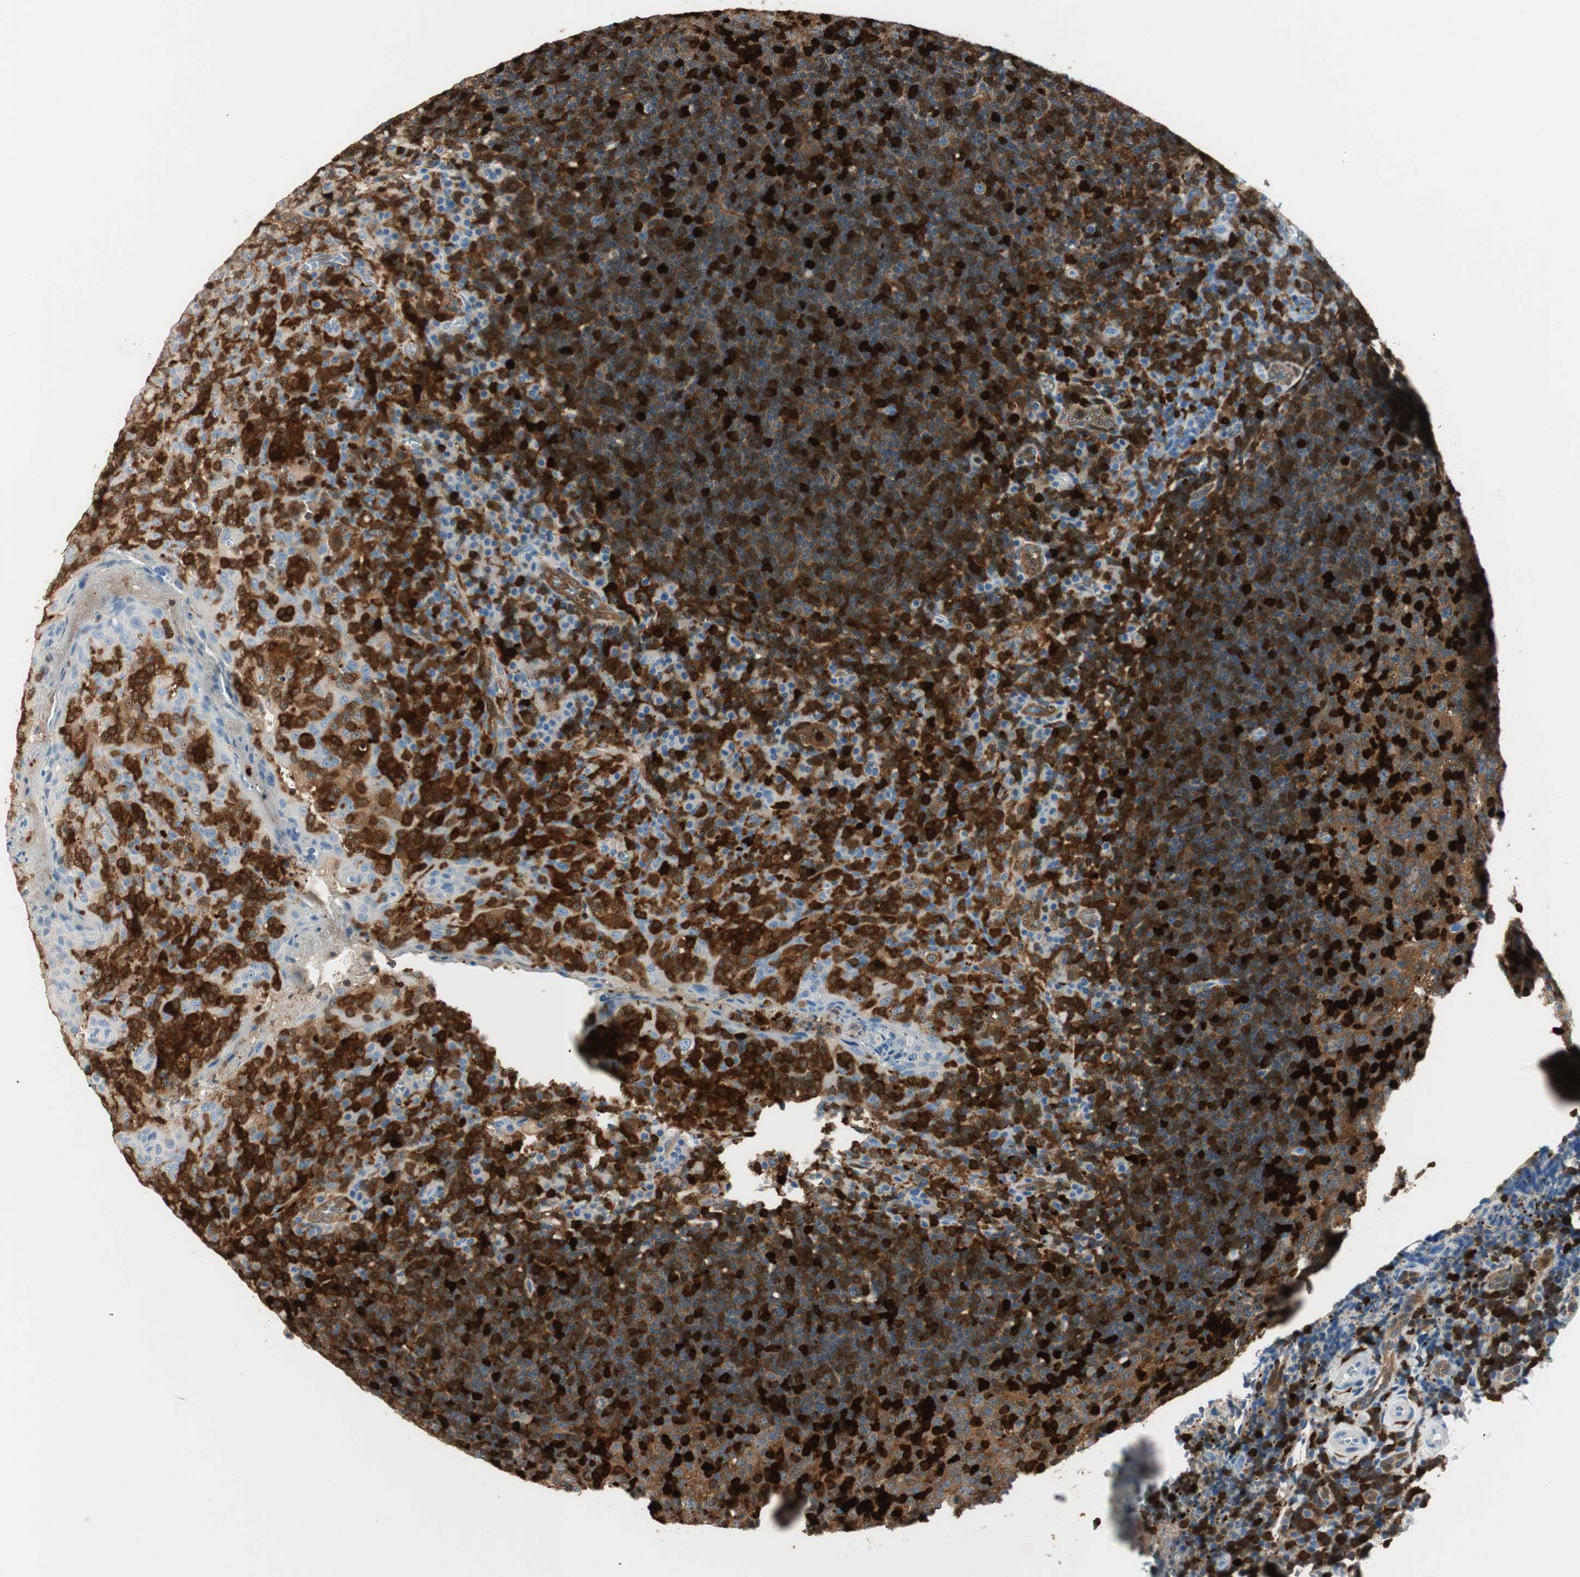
{"staining": {"intensity": "moderate", "quantity": ">75%", "location": "cytoplasmic/membranous"}, "tissue": "tonsil", "cell_type": "Germinal center cells", "image_type": "normal", "snomed": [{"axis": "morphology", "description": "Normal tissue, NOS"}, {"axis": "topography", "description": "Tonsil"}], "caption": "Protein expression analysis of unremarkable tonsil displays moderate cytoplasmic/membranous positivity in about >75% of germinal center cells.", "gene": "COTL1", "patient": {"sex": "male", "age": 17}}